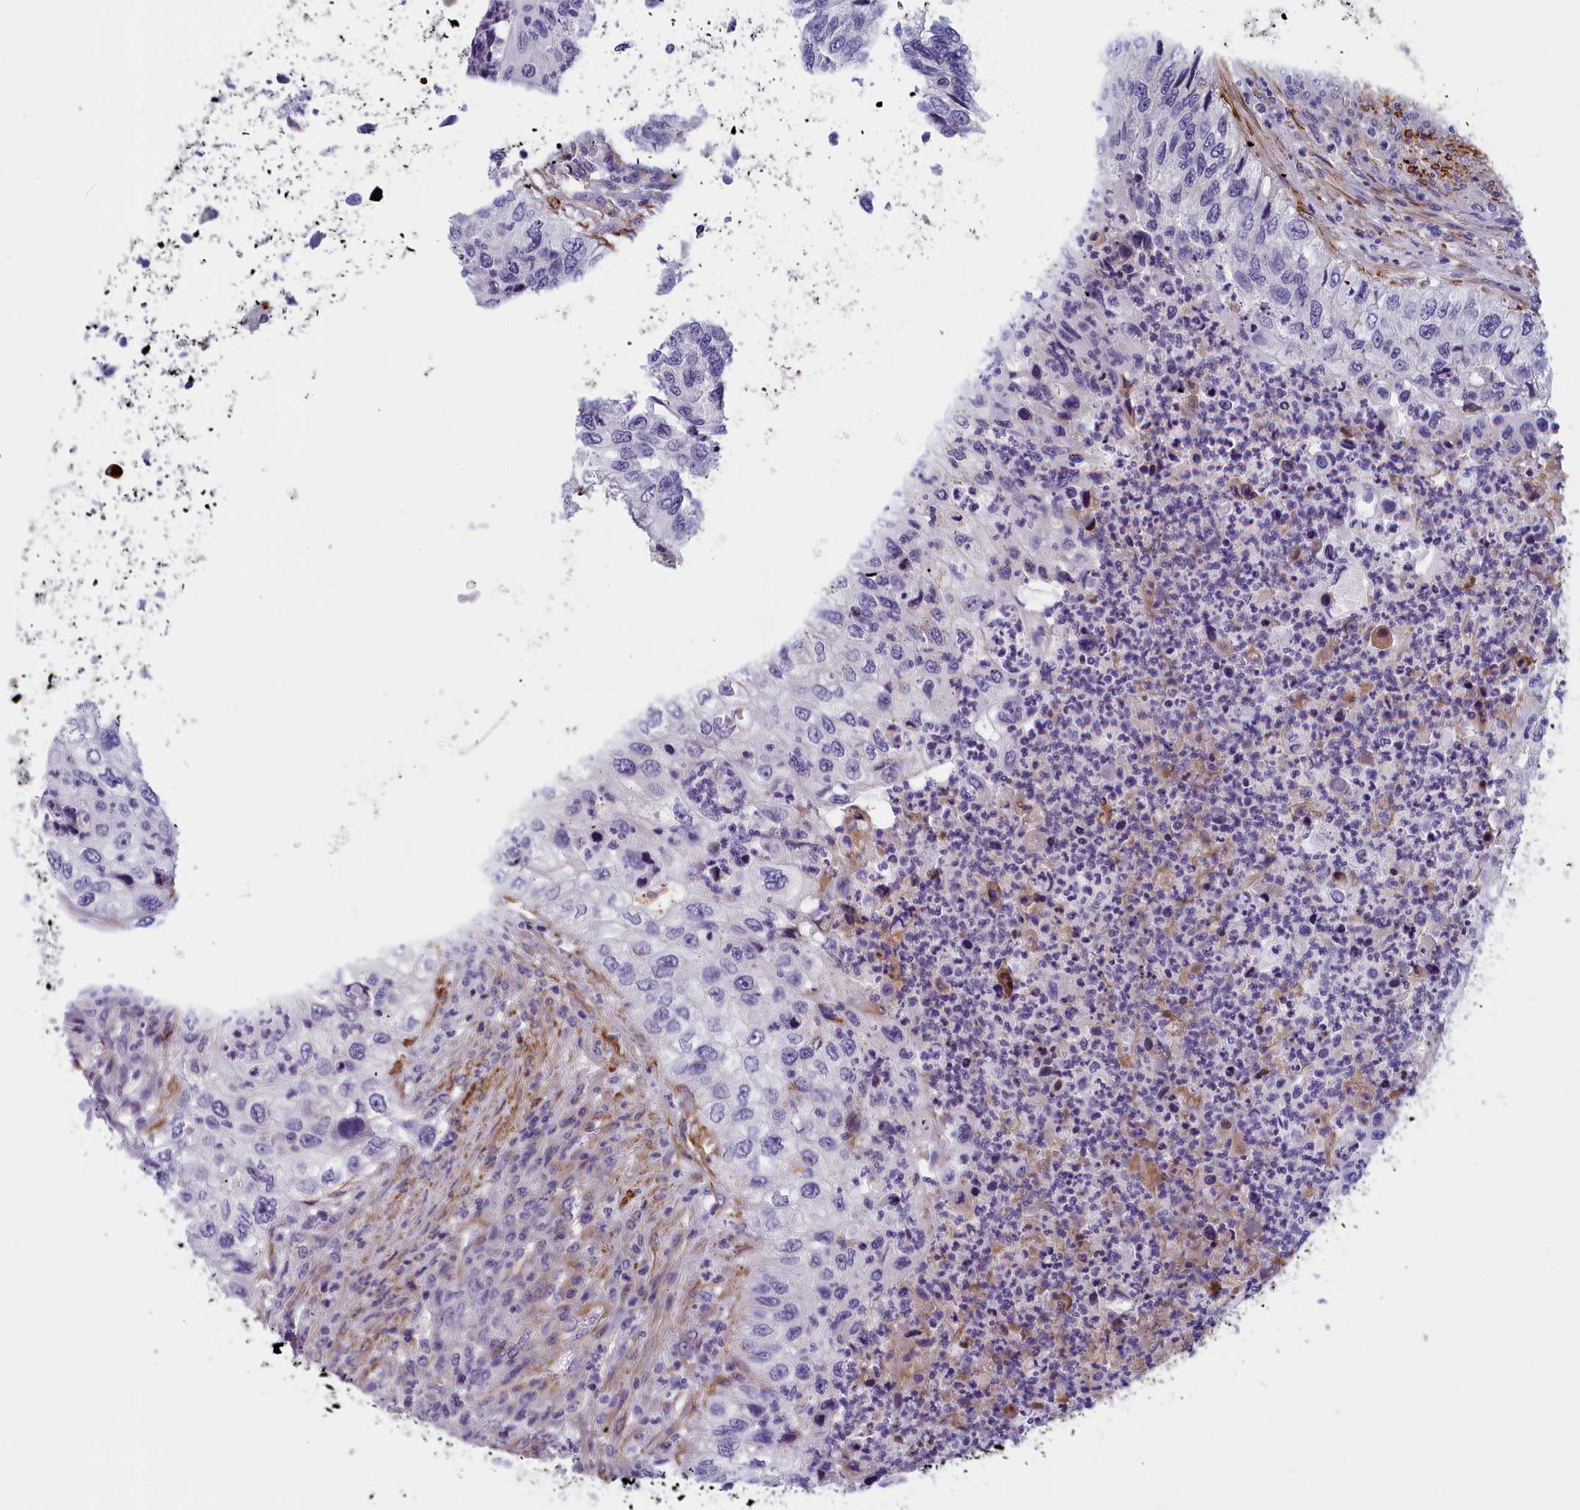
{"staining": {"intensity": "negative", "quantity": "none", "location": "none"}, "tissue": "urothelial cancer", "cell_type": "Tumor cells", "image_type": "cancer", "snomed": [{"axis": "morphology", "description": "Urothelial carcinoma, High grade"}, {"axis": "topography", "description": "Urinary bladder"}], "caption": "Immunohistochemical staining of human high-grade urothelial carcinoma demonstrates no significant staining in tumor cells.", "gene": "BCL2L13", "patient": {"sex": "female", "age": 60}}